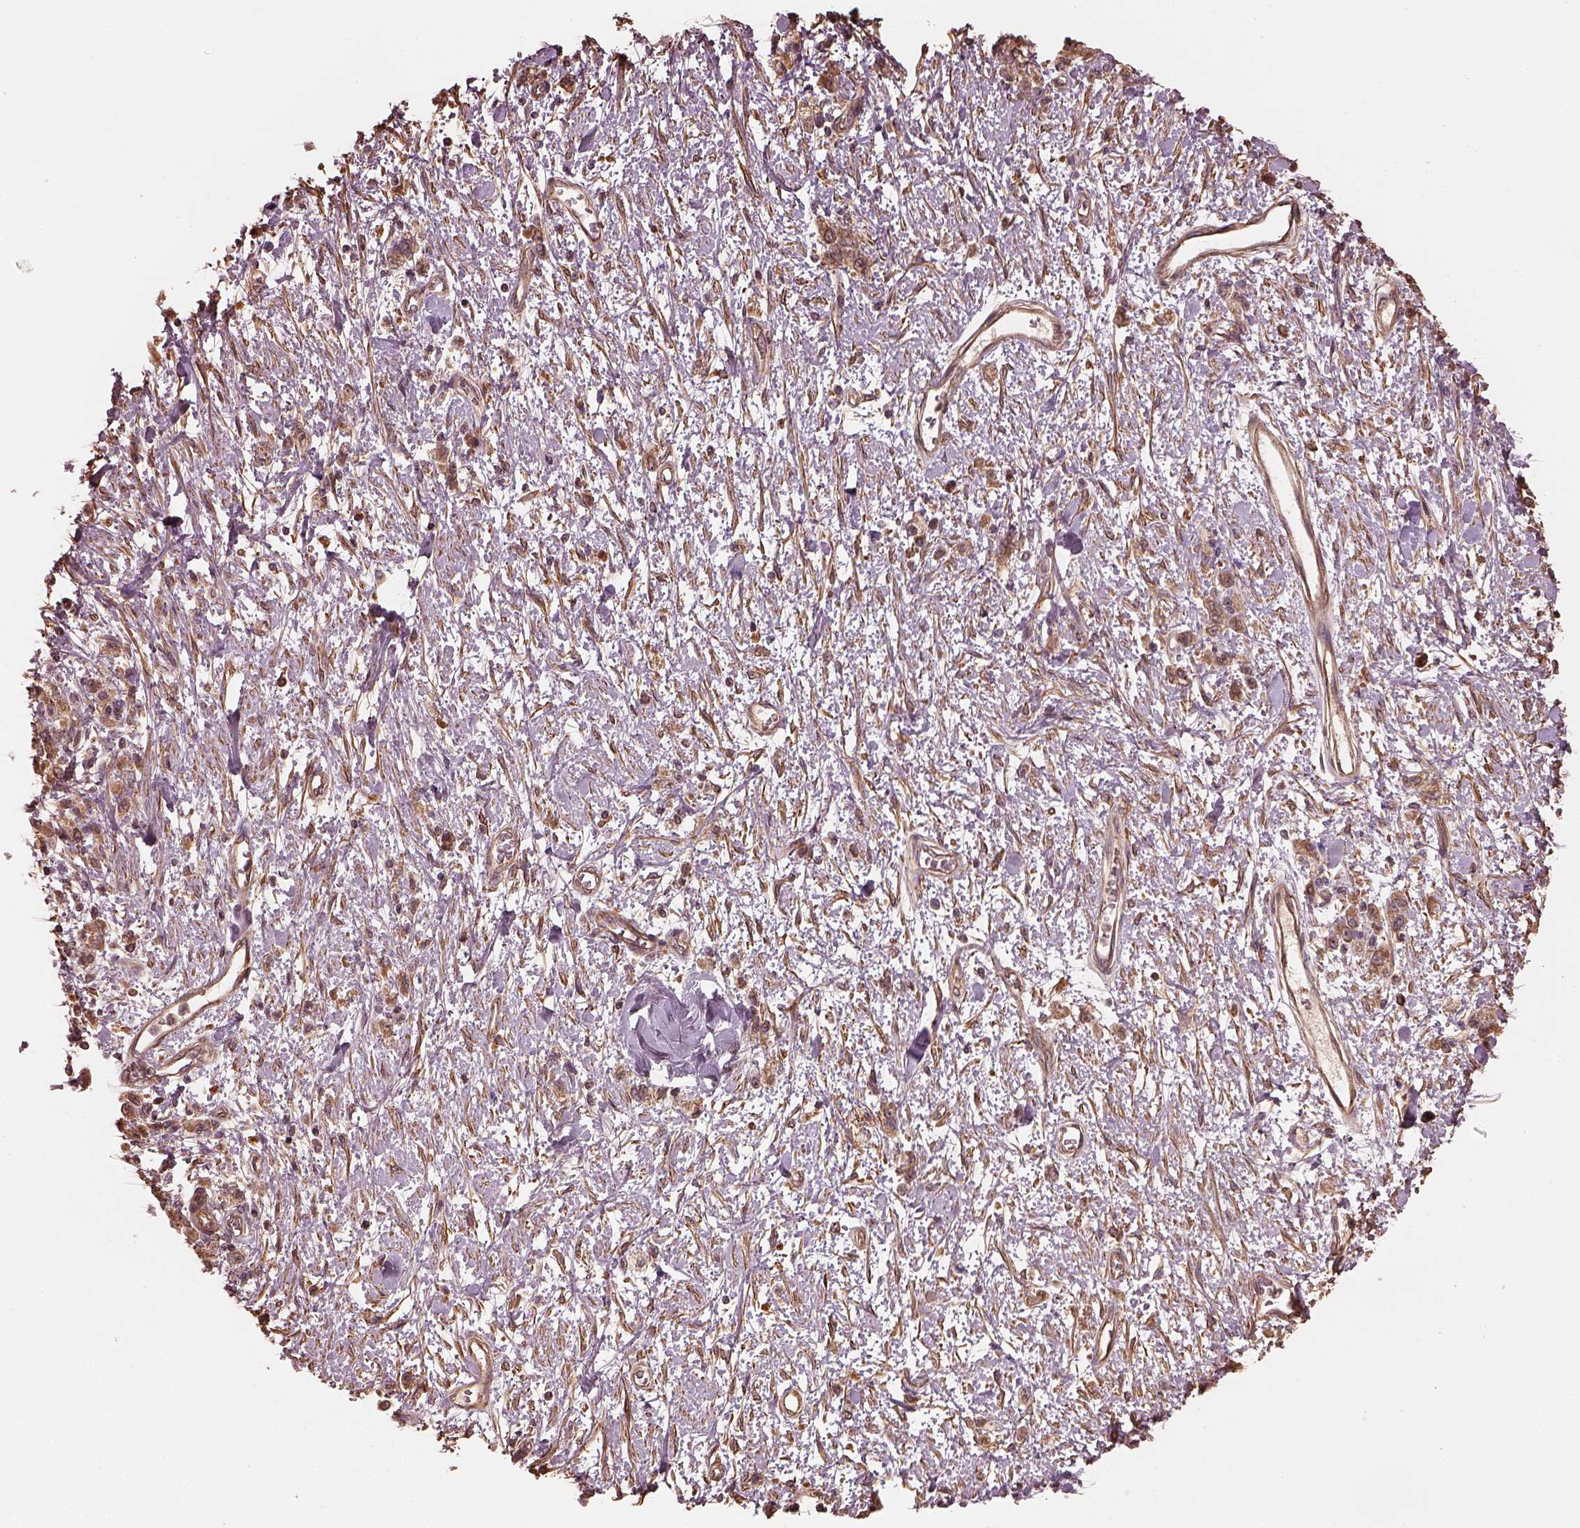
{"staining": {"intensity": "moderate", "quantity": "25%-75%", "location": "cytoplasmic/membranous"}, "tissue": "stomach cancer", "cell_type": "Tumor cells", "image_type": "cancer", "snomed": [{"axis": "morphology", "description": "Adenocarcinoma, NOS"}, {"axis": "topography", "description": "Stomach"}], "caption": "Protein analysis of stomach cancer tissue displays moderate cytoplasmic/membranous expression in approximately 25%-75% of tumor cells. The staining was performed using DAB to visualize the protein expression in brown, while the nuclei were stained in blue with hematoxylin (Magnification: 20x).", "gene": "METTL4", "patient": {"sex": "male", "age": 77}}